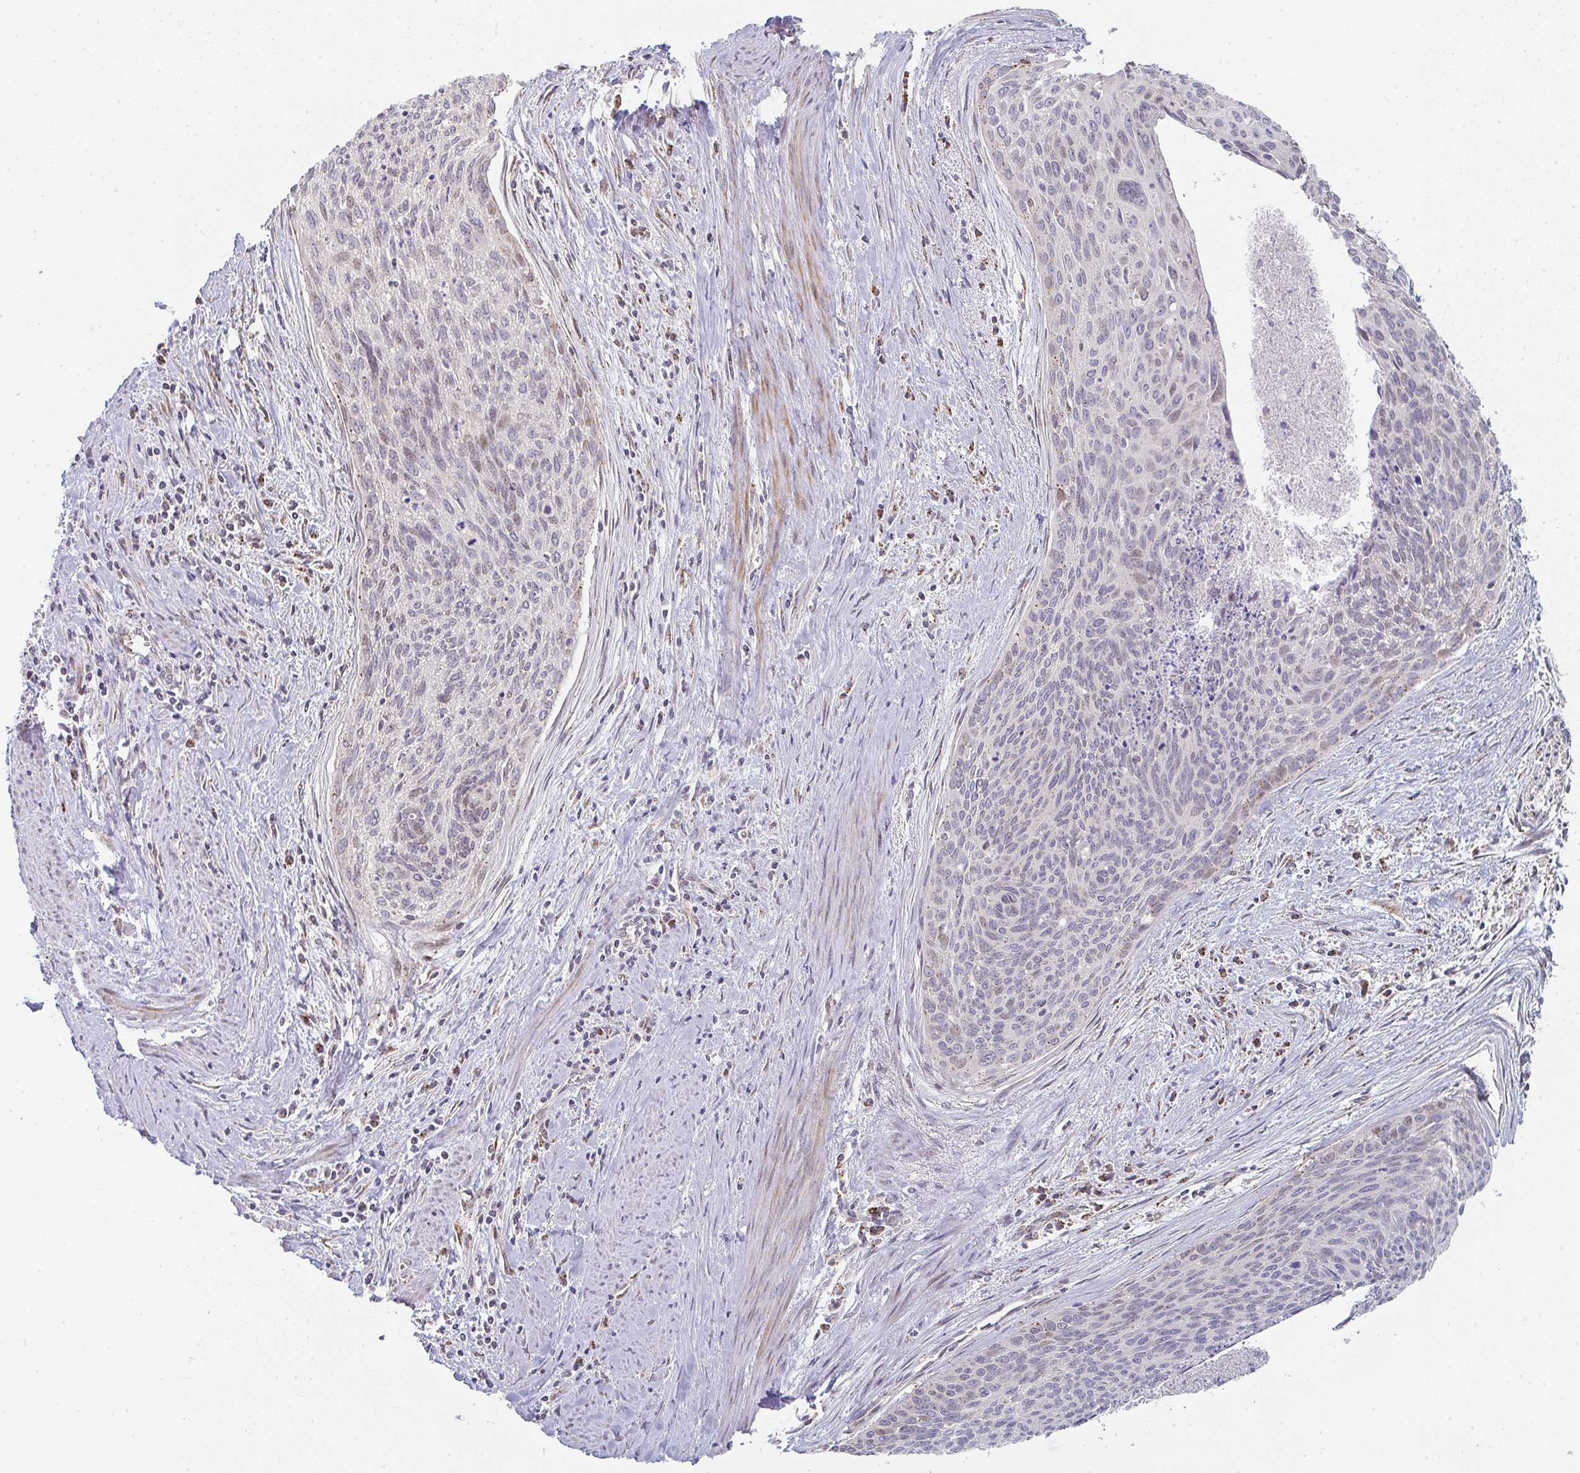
{"staining": {"intensity": "weak", "quantity": "<25%", "location": "nuclear"}, "tissue": "cervical cancer", "cell_type": "Tumor cells", "image_type": "cancer", "snomed": [{"axis": "morphology", "description": "Squamous cell carcinoma, NOS"}, {"axis": "topography", "description": "Cervix"}], "caption": "High power microscopy photomicrograph of an immunohistochemistry photomicrograph of cervical squamous cell carcinoma, revealing no significant expression in tumor cells. The staining is performed using DAB brown chromogen with nuclei counter-stained in using hematoxylin.", "gene": "ZNF526", "patient": {"sex": "female", "age": 55}}